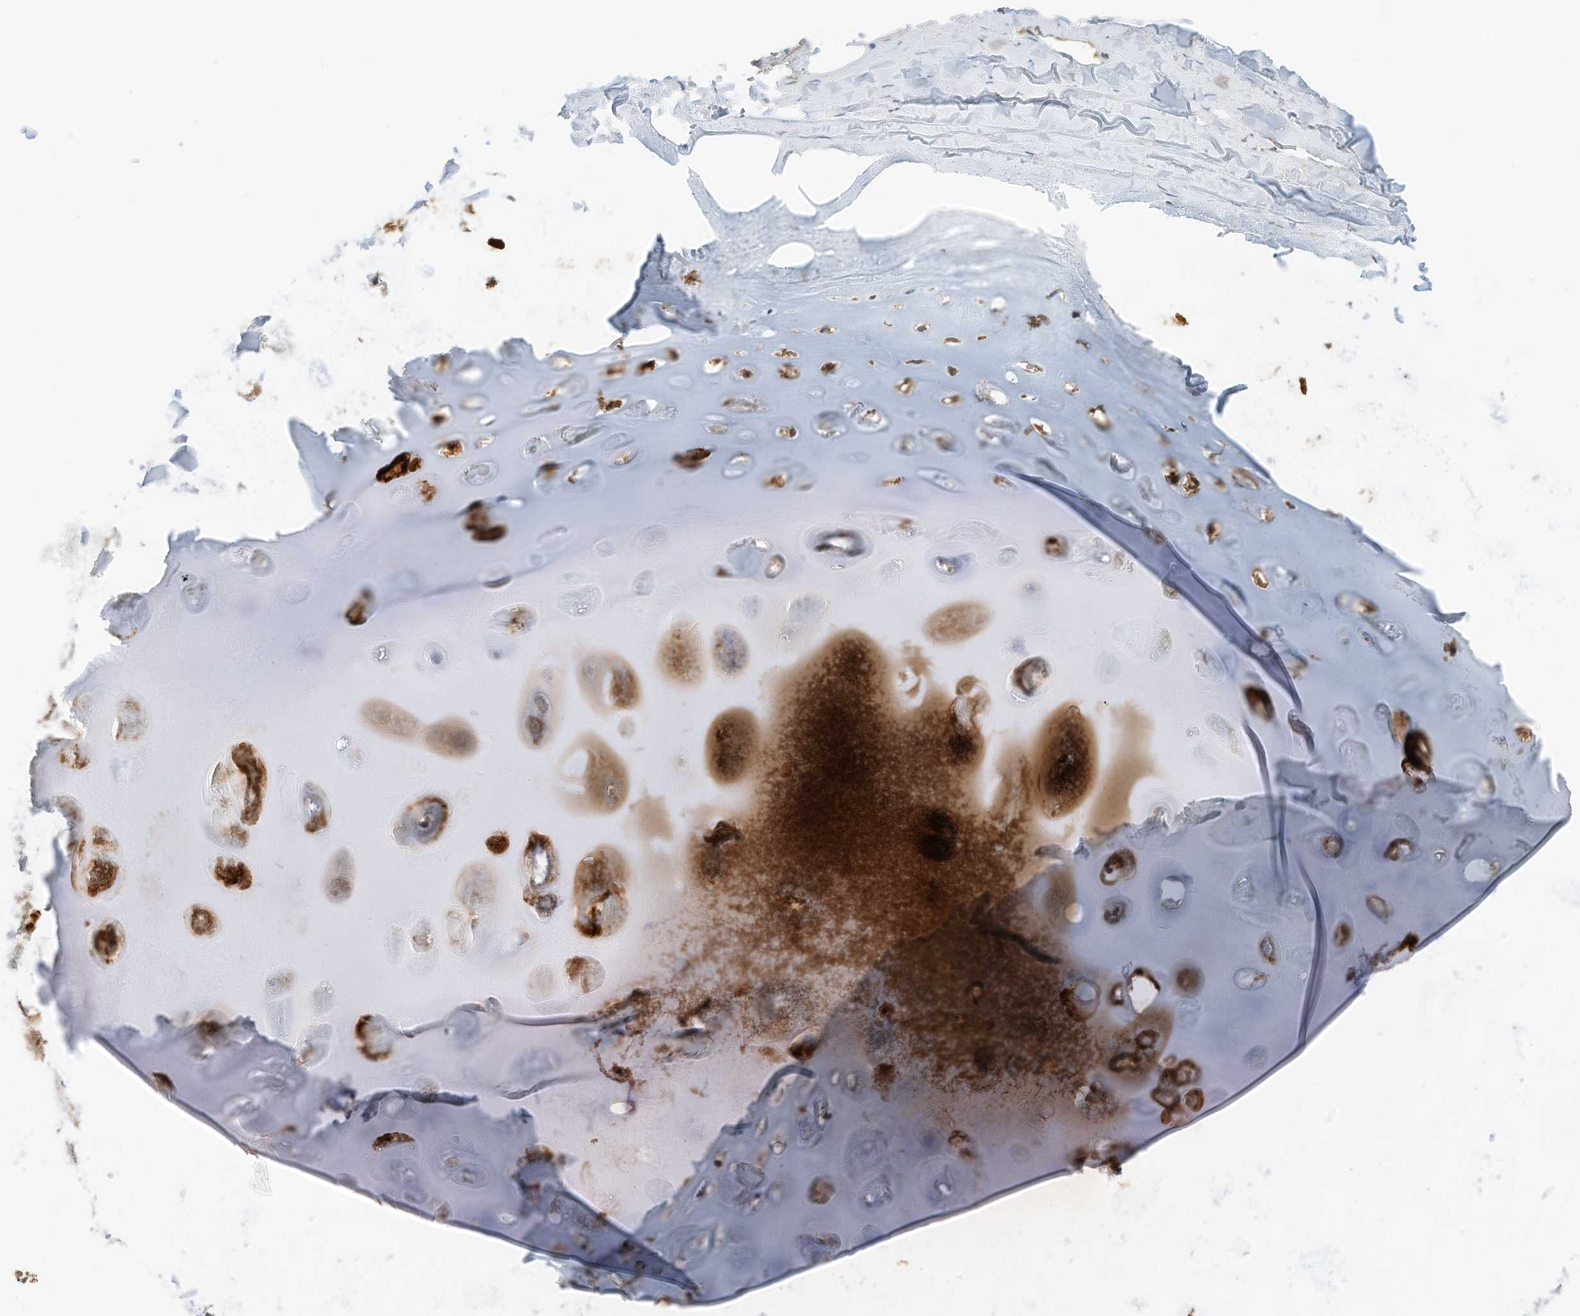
{"staining": {"intensity": "moderate", "quantity": ">75%", "location": "cytoplasmic/membranous,nuclear"}, "tissue": "adipose tissue", "cell_type": "Adipocytes", "image_type": "normal", "snomed": [{"axis": "morphology", "description": "Normal tissue, NOS"}, {"axis": "topography", "description": "Cartilage tissue"}], "caption": "Brown immunohistochemical staining in unremarkable adipose tissue reveals moderate cytoplasmic/membranous,nuclear staining in about >75% of adipocytes. Immunohistochemistry (ihc) stains the protein of interest in brown and the nuclei are stained blue.", "gene": "RMND1", "patient": {"sex": "female", "age": 63}}